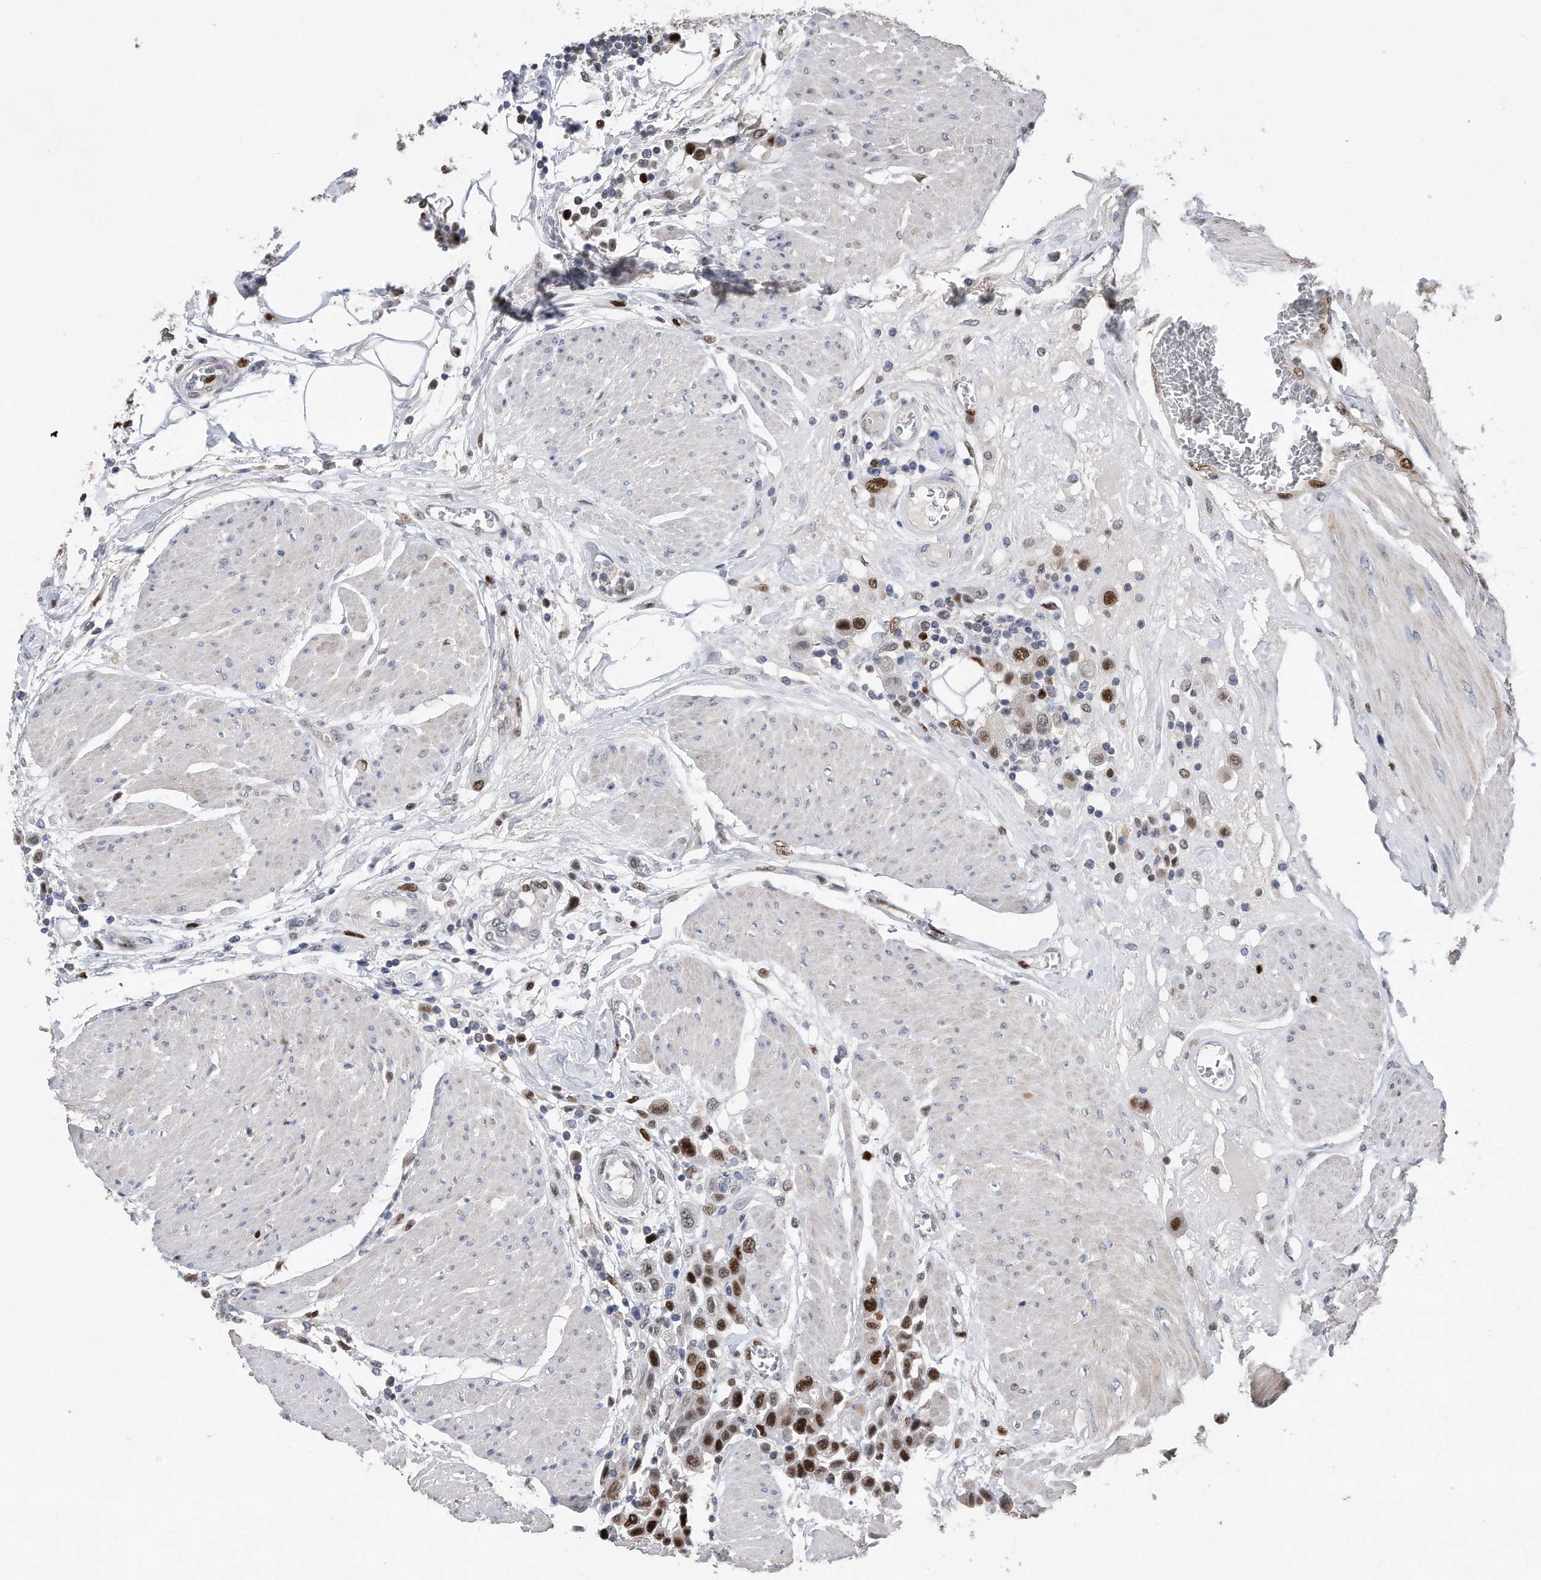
{"staining": {"intensity": "strong", "quantity": "25%-75%", "location": "nuclear"}, "tissue": "urothelial cancer", "cell_type": "Tumor cells", "image_type": "cancer", "snomed": [{"axis": "morphology", "description": "Urothelial carcinoma, High grade"}, {"axis": "topography", "description": "Urinary bladder"}], "caption": "Urothelial cancer stained with a protein marker reveals strong staining in tumor cells.", "gene": "PCNA", "patient": {"sex": "male", "age": 50}}